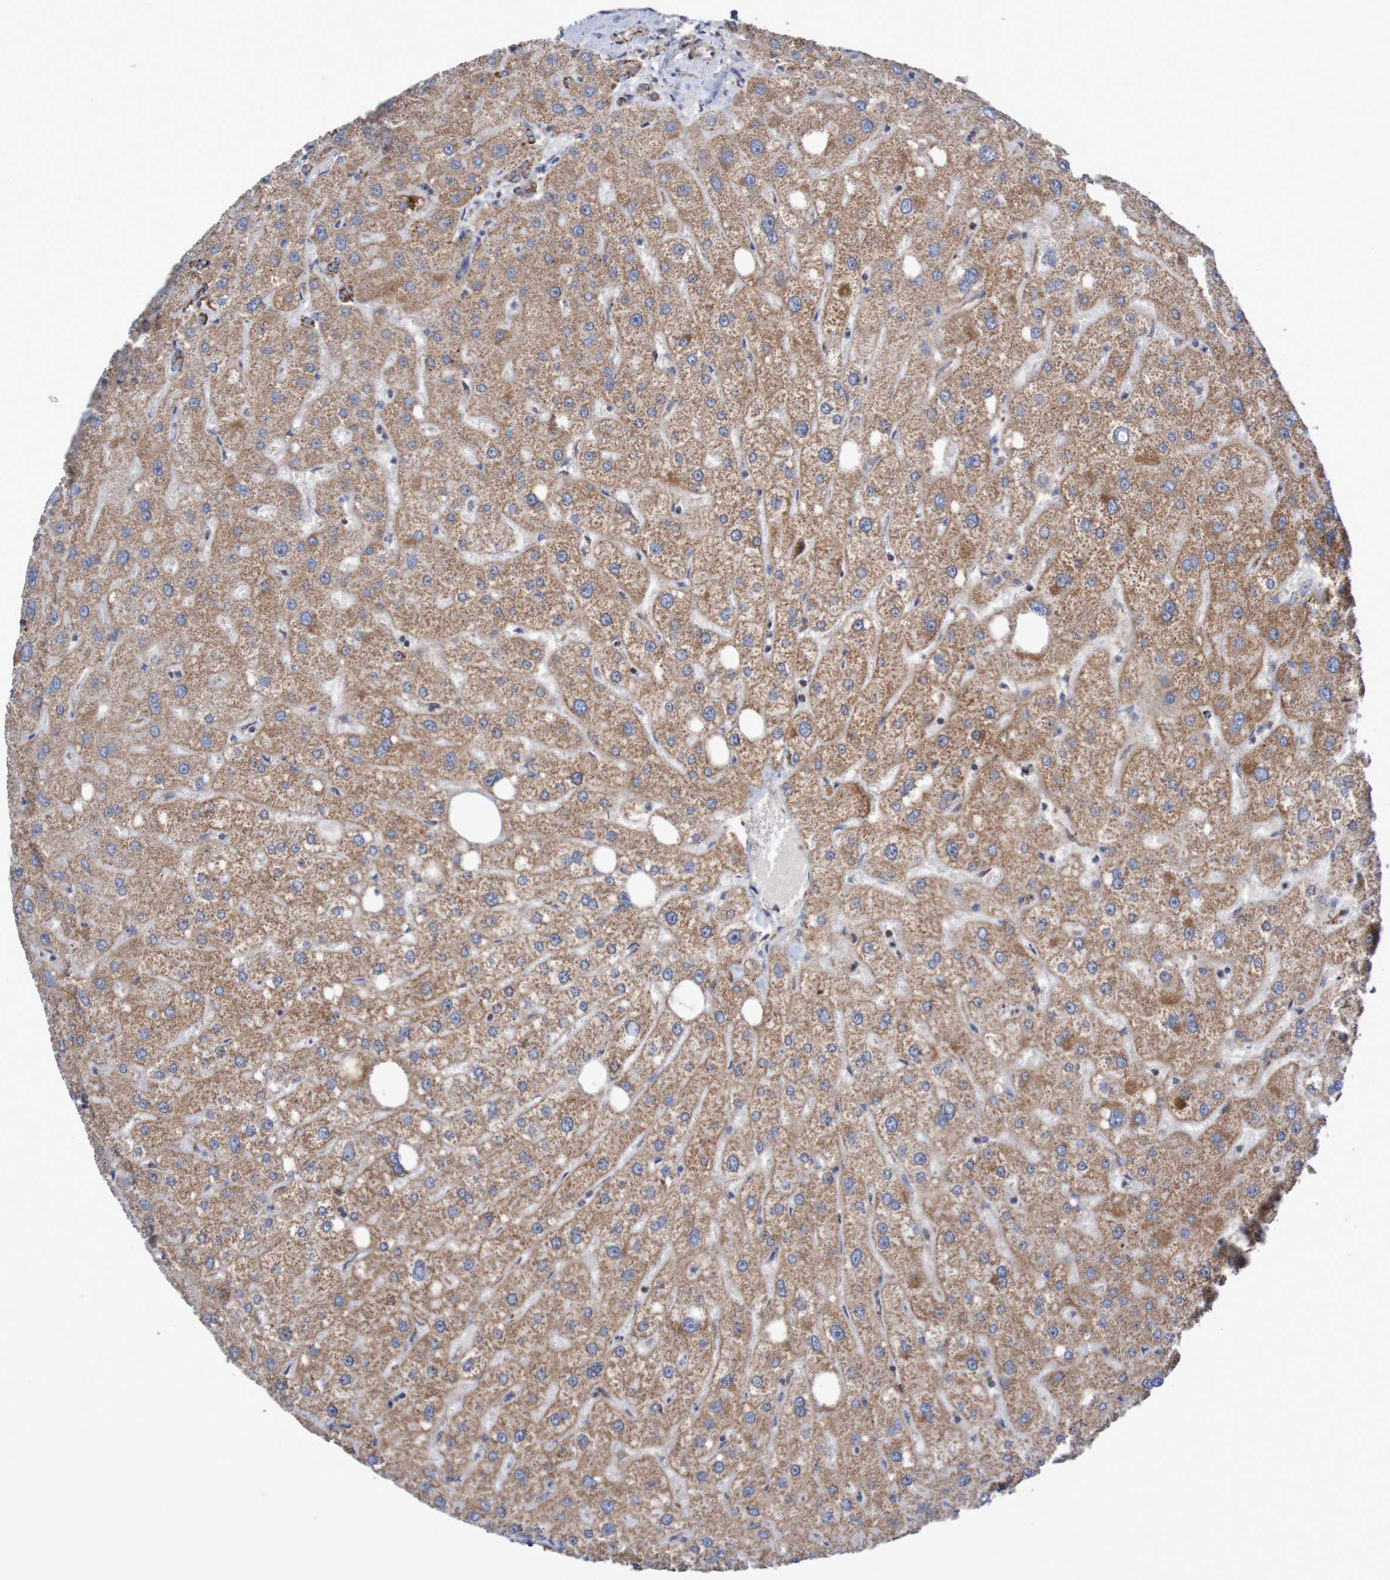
{"staining": {"intensity": "moderate", "quantity": ">75%", "location": "cytoplasmic/membranous"}, "tissue": "liver", "cell_type": "Cholangiocytes", "image_type": "normal", "snomed": [{"axis": "morphology", "description": "Normal tissue, NOS"}, {"axis": "topography", "description": "Liver"}], "caption": "This image exhibits immunohistochemistry staining of normal liver, with medium moderate cytoplasmic/membranous expression in about >75% of cholangiocytes.", "gene": "MMEL1", "patient": {"sex": "male", "age": 73}}